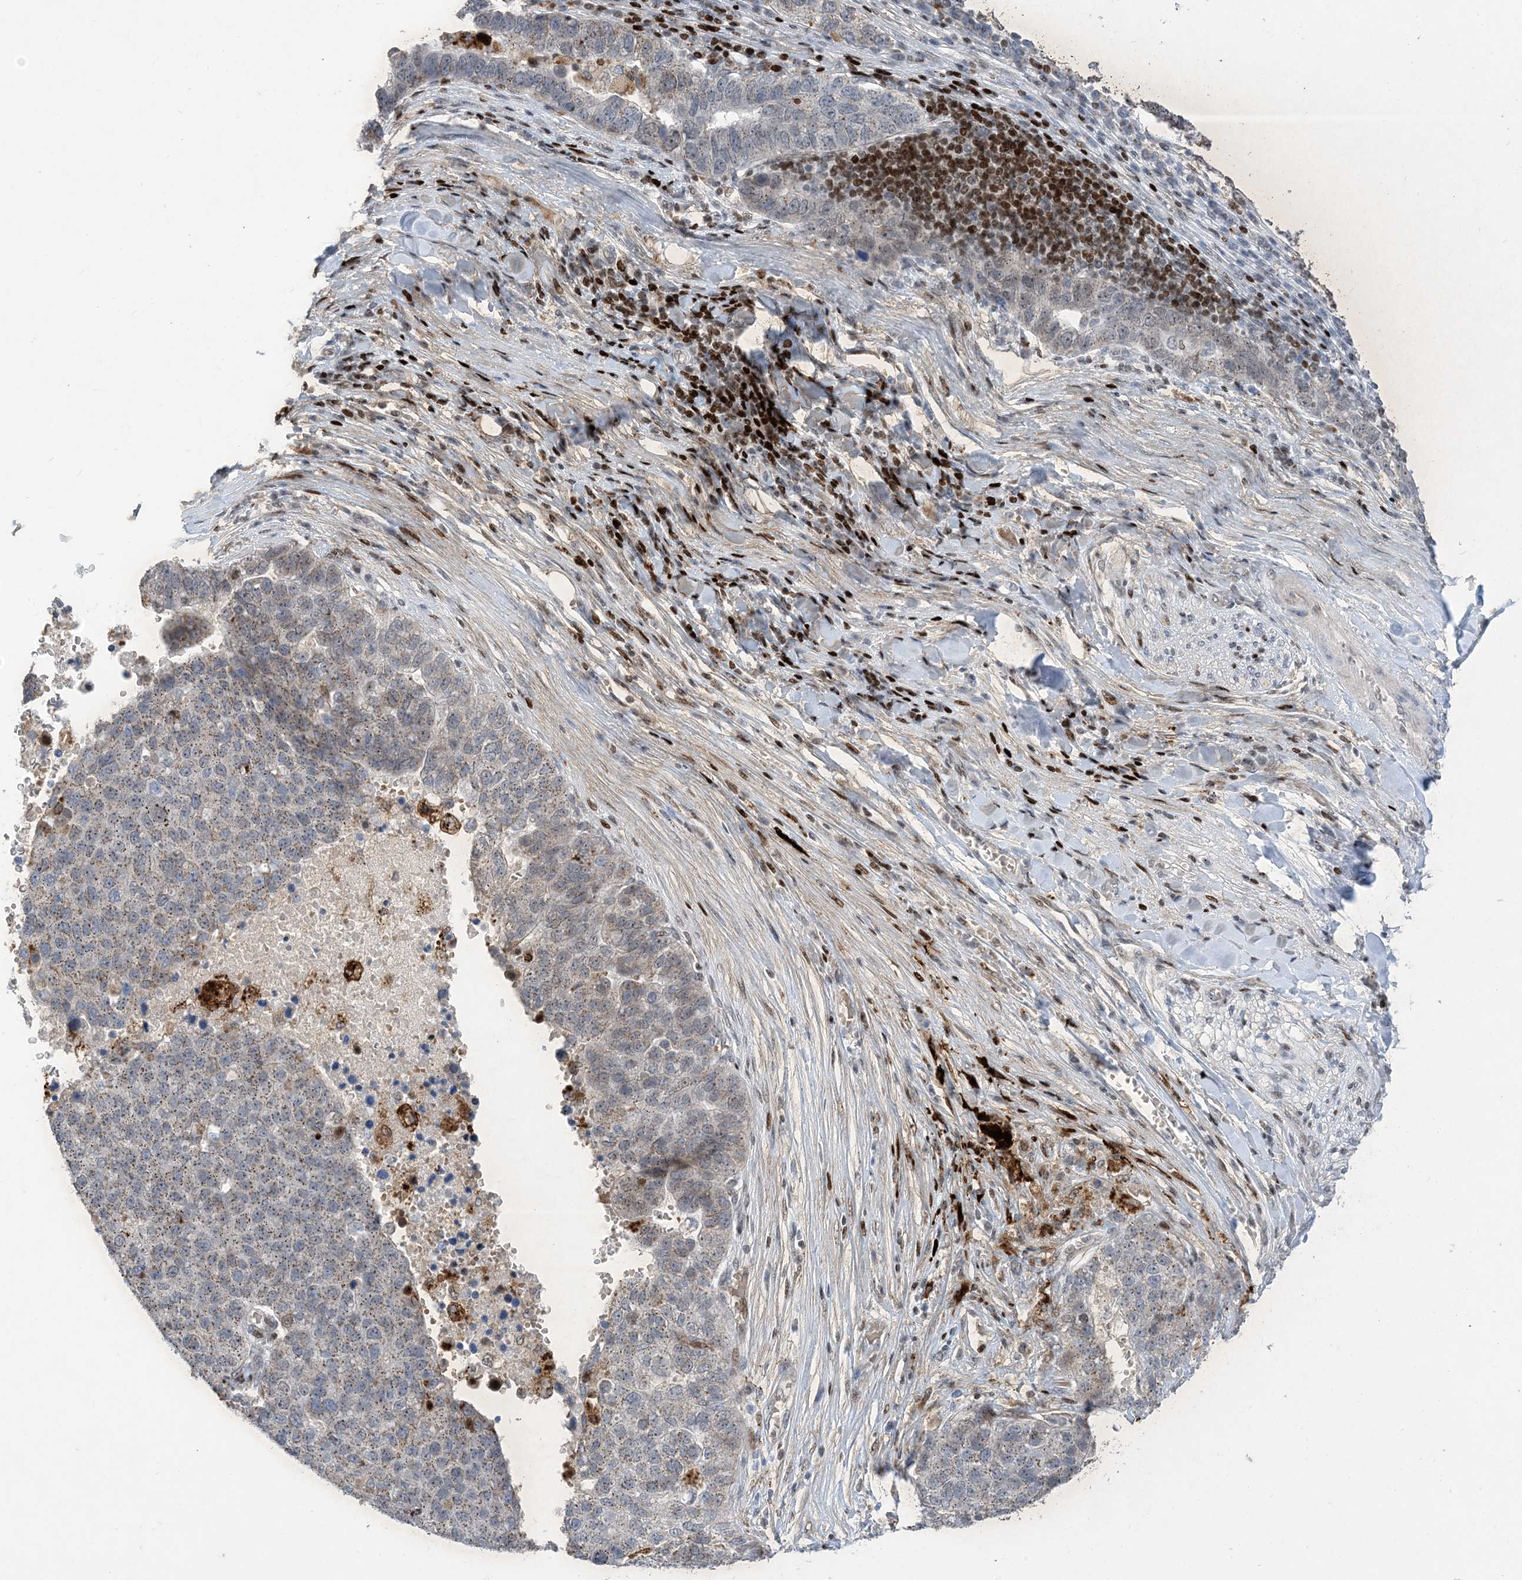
{"staining": {"intensity": "weak", "quantity": "<25%", "location": "cytoplasmic/membranous"}, "tissue": "pancreatic cancer", "cell_type": "Tumor cells", "image_type": "cancer", "snomed": [{"axis": "morphology", "description": "Adenocarcinoma, NOS"}, {"axis": "topography", "description": "Pancreas"}], "caption": "IHC of human pancreatic cancer displays no staining in tumor cells.", "gene": "SLC25A53", "patient": {"sex": "female", "age": 61}}